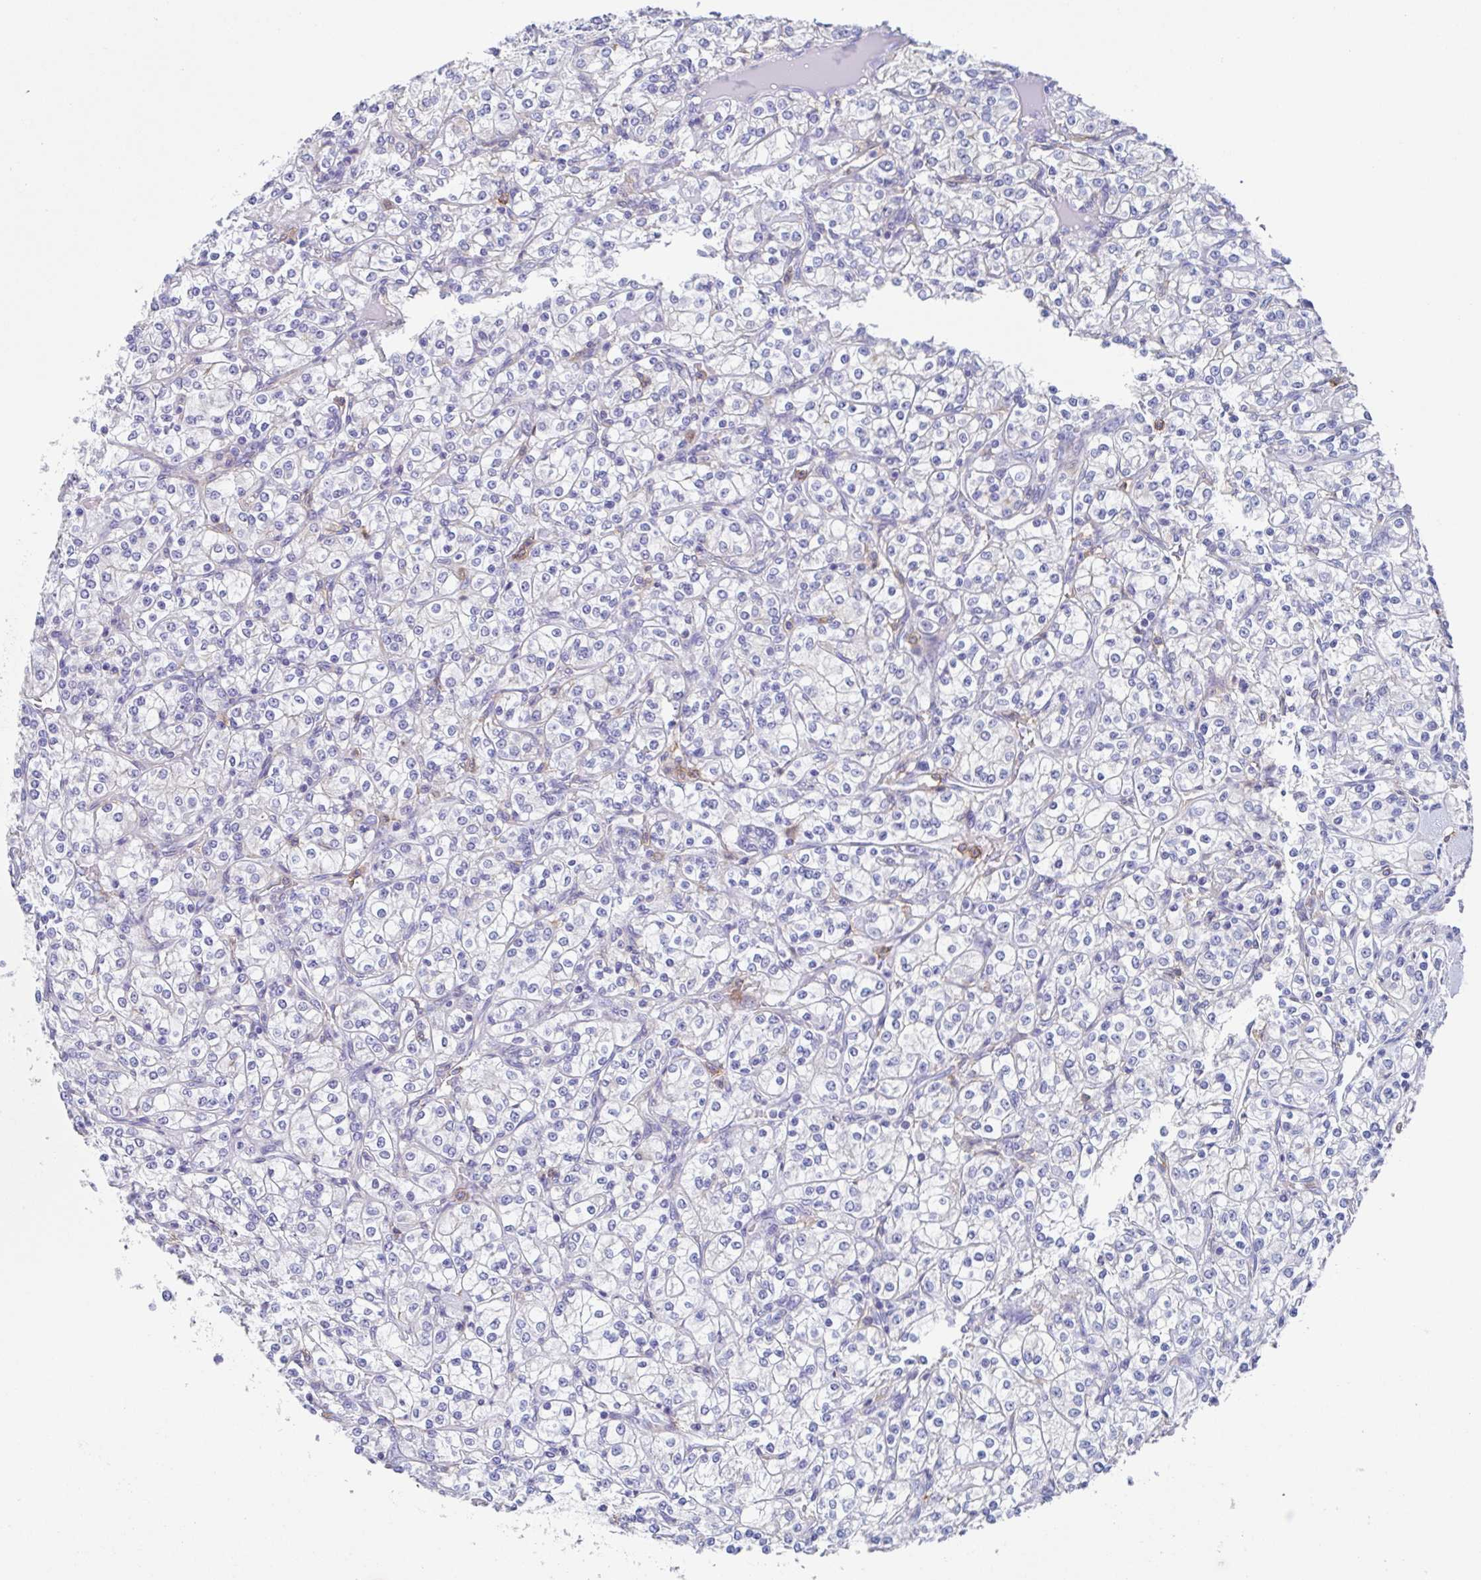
{"staining": {"intensity": "negative", "quantity": "none", "location": "none"}, "tissue": "renal cancer", "cell_type": "Tumor cells", "image_type": "cancer", "snomed": [{"axis": "morphology", "description": "Adenocarcinoma, NOS"}, {"axis": "topography", "description": "Kidney"}], "caption": "This is an immunohistochemistry photomicrograph of adenocarcinoma (renal). There is no staining in tumor cells.", "gene": "FCGR3A", "patient": {"sex": "male", "age": 77}}